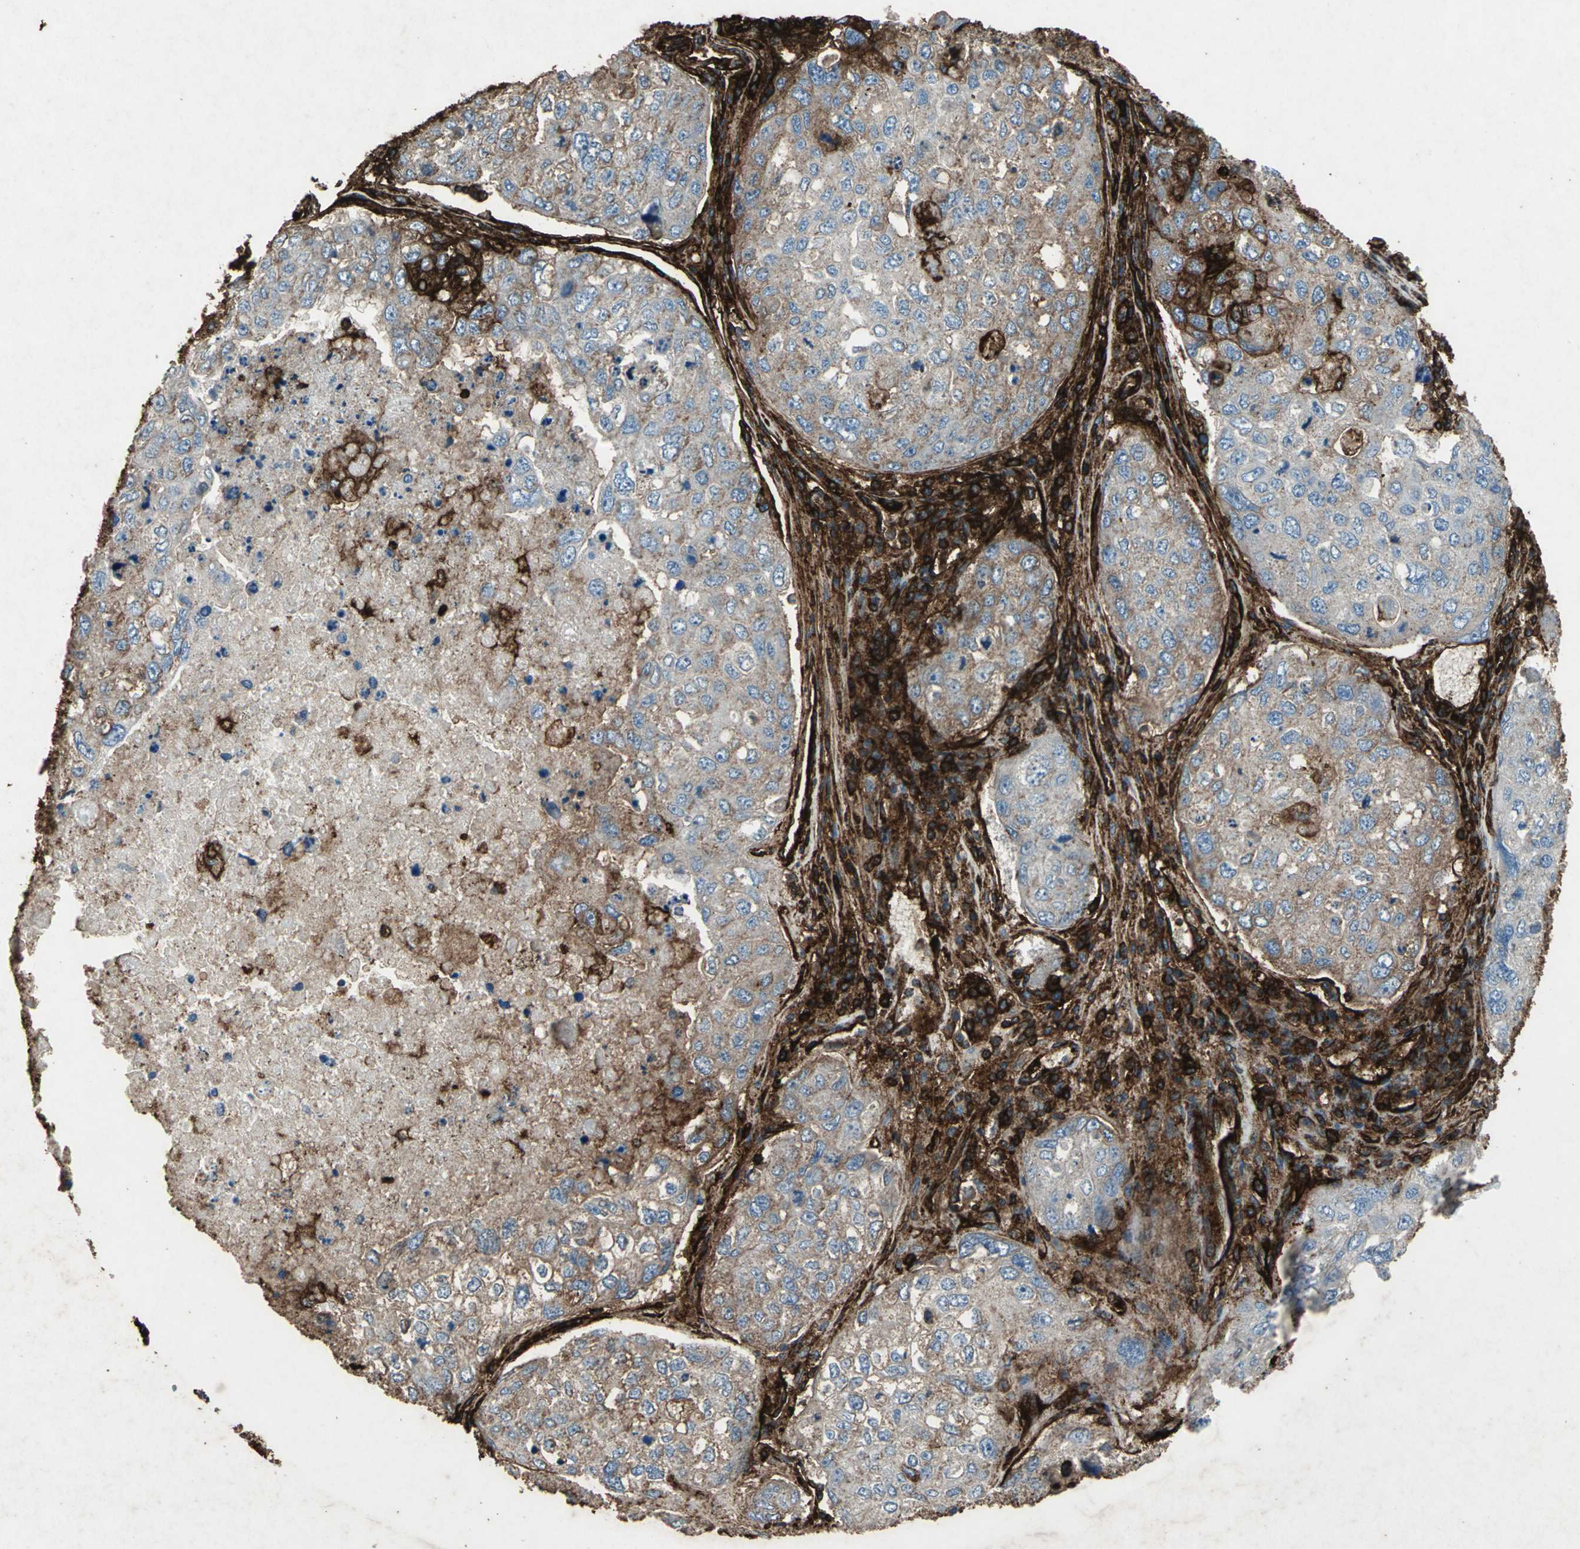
{"staining": {"intensity": "weak", "quantity": ">75%", "location": "cytoplasmic/membranous"}, "tissue": "urothelial cancer", "cell_type": "Tumor cells", "image_type": "cancer", "snomed": [{"axis": "morphology", "description": "Urothelial carcinoma, High grade"}, {"axis": "topography", "description": "Lymph node"}, {"axis": "topography", "description": "Urinary bladder"}], "caption": "Urothelial cancer stained with DAB (3,3'-diaminobenzidine) IHC reveals low levels of weak cytoplasmic/membranous expression in about >75% of tumor cells.", "gene": "CCR6", "patient": {"sex": "male", "age": 51}}